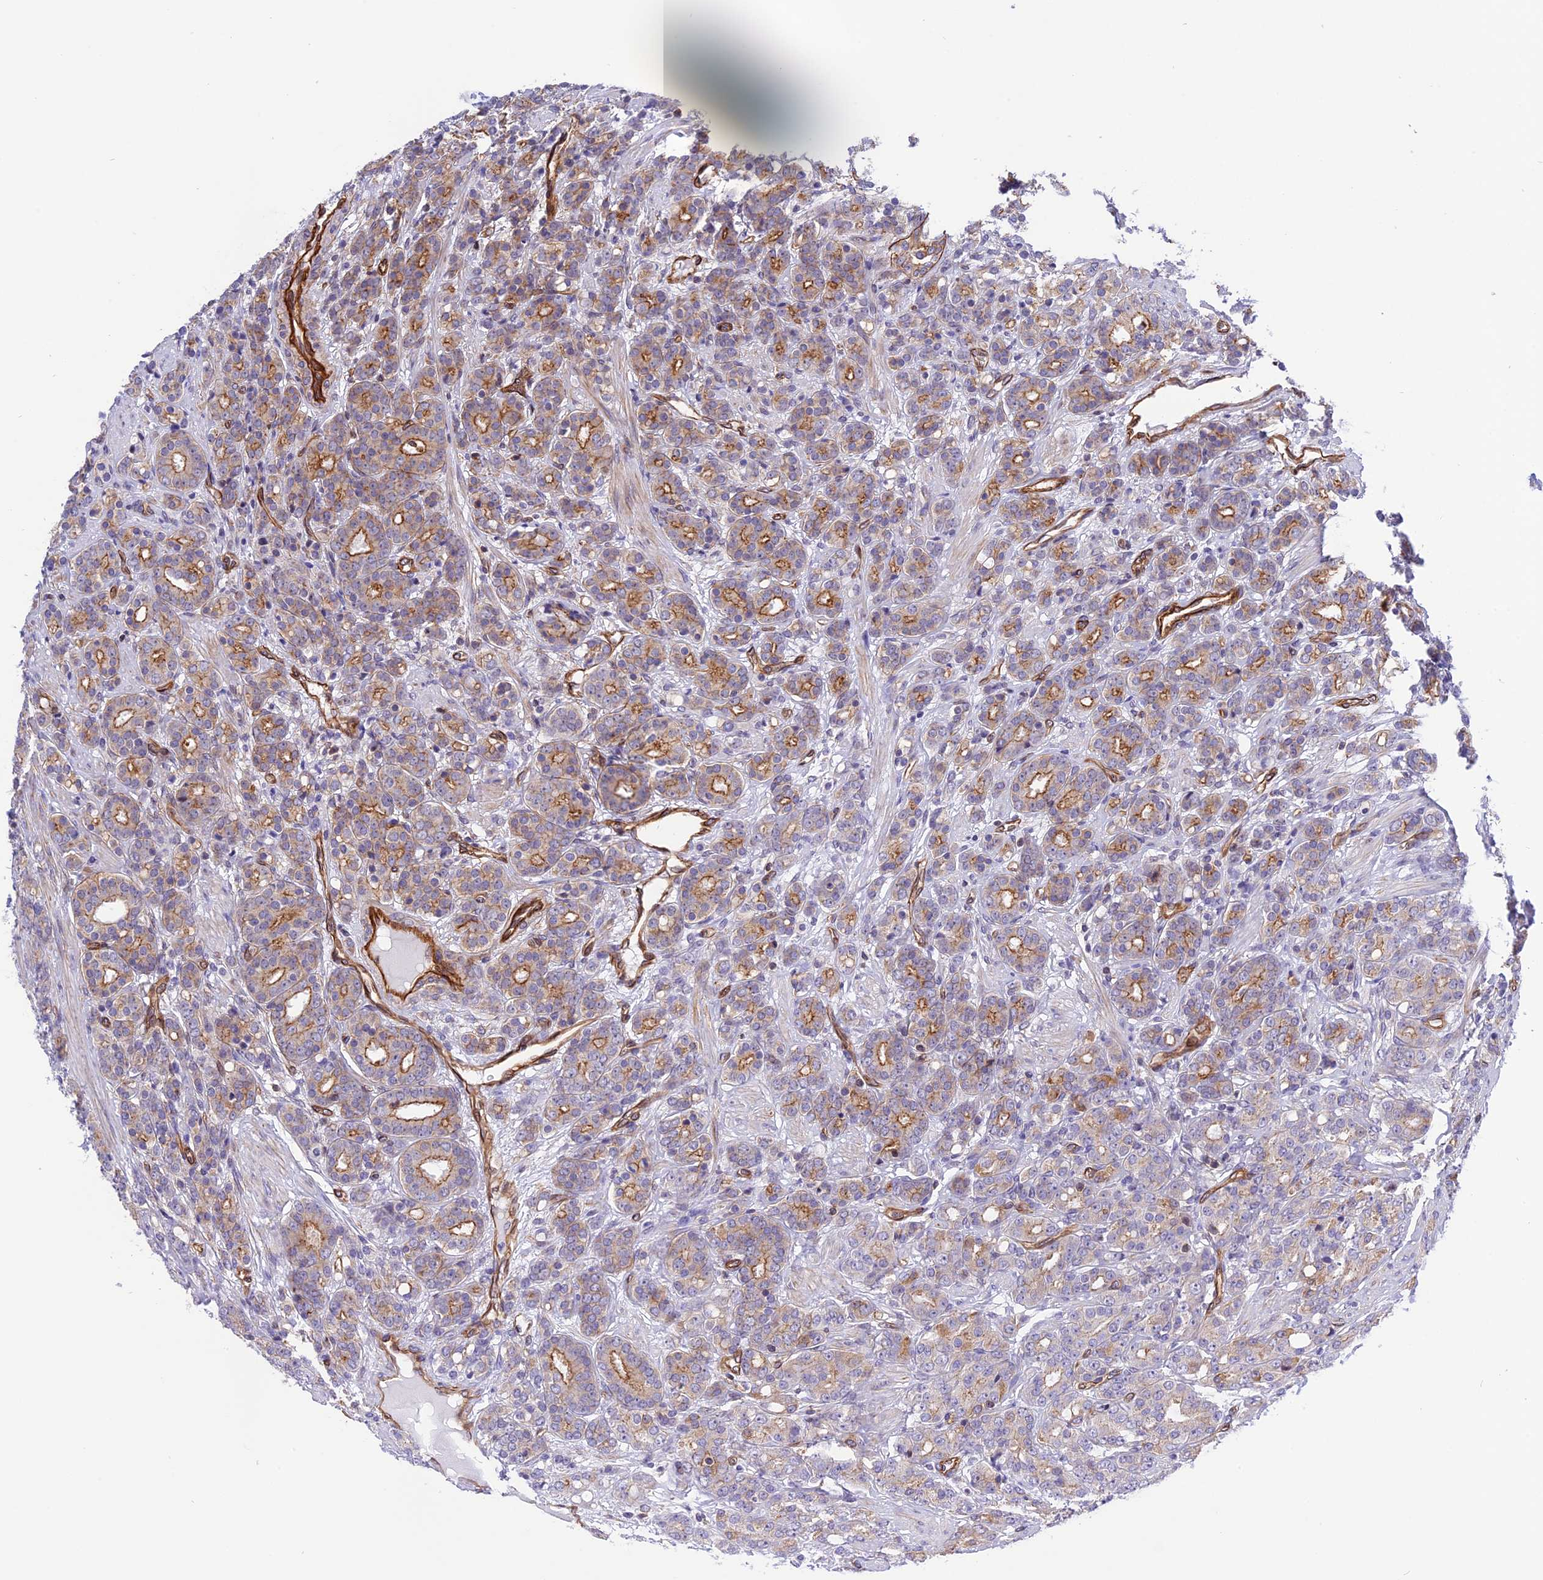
{"staining": {"intensity": "moderate", "quantity": "25%-75%", "location": "cytoplasmic/membranous"}, "tissue": "prostate cancer", "cell_type": "Tumor cells", "image_type": "cancer", "snomed": [{"axis": "morphology", "description": "Adenocarcinoma, High grade"}, {"axis": "topography", "description": "Prostate"}], "caption": "Immunohistochemical staining of prostate cancer demonstrates medium levels of moderate cytoplasmic/membranous protein expression in about 25%-75% of tumor cells.", "gene": "R3HDM4", "patient": {"sex": "male", "age": 62}}